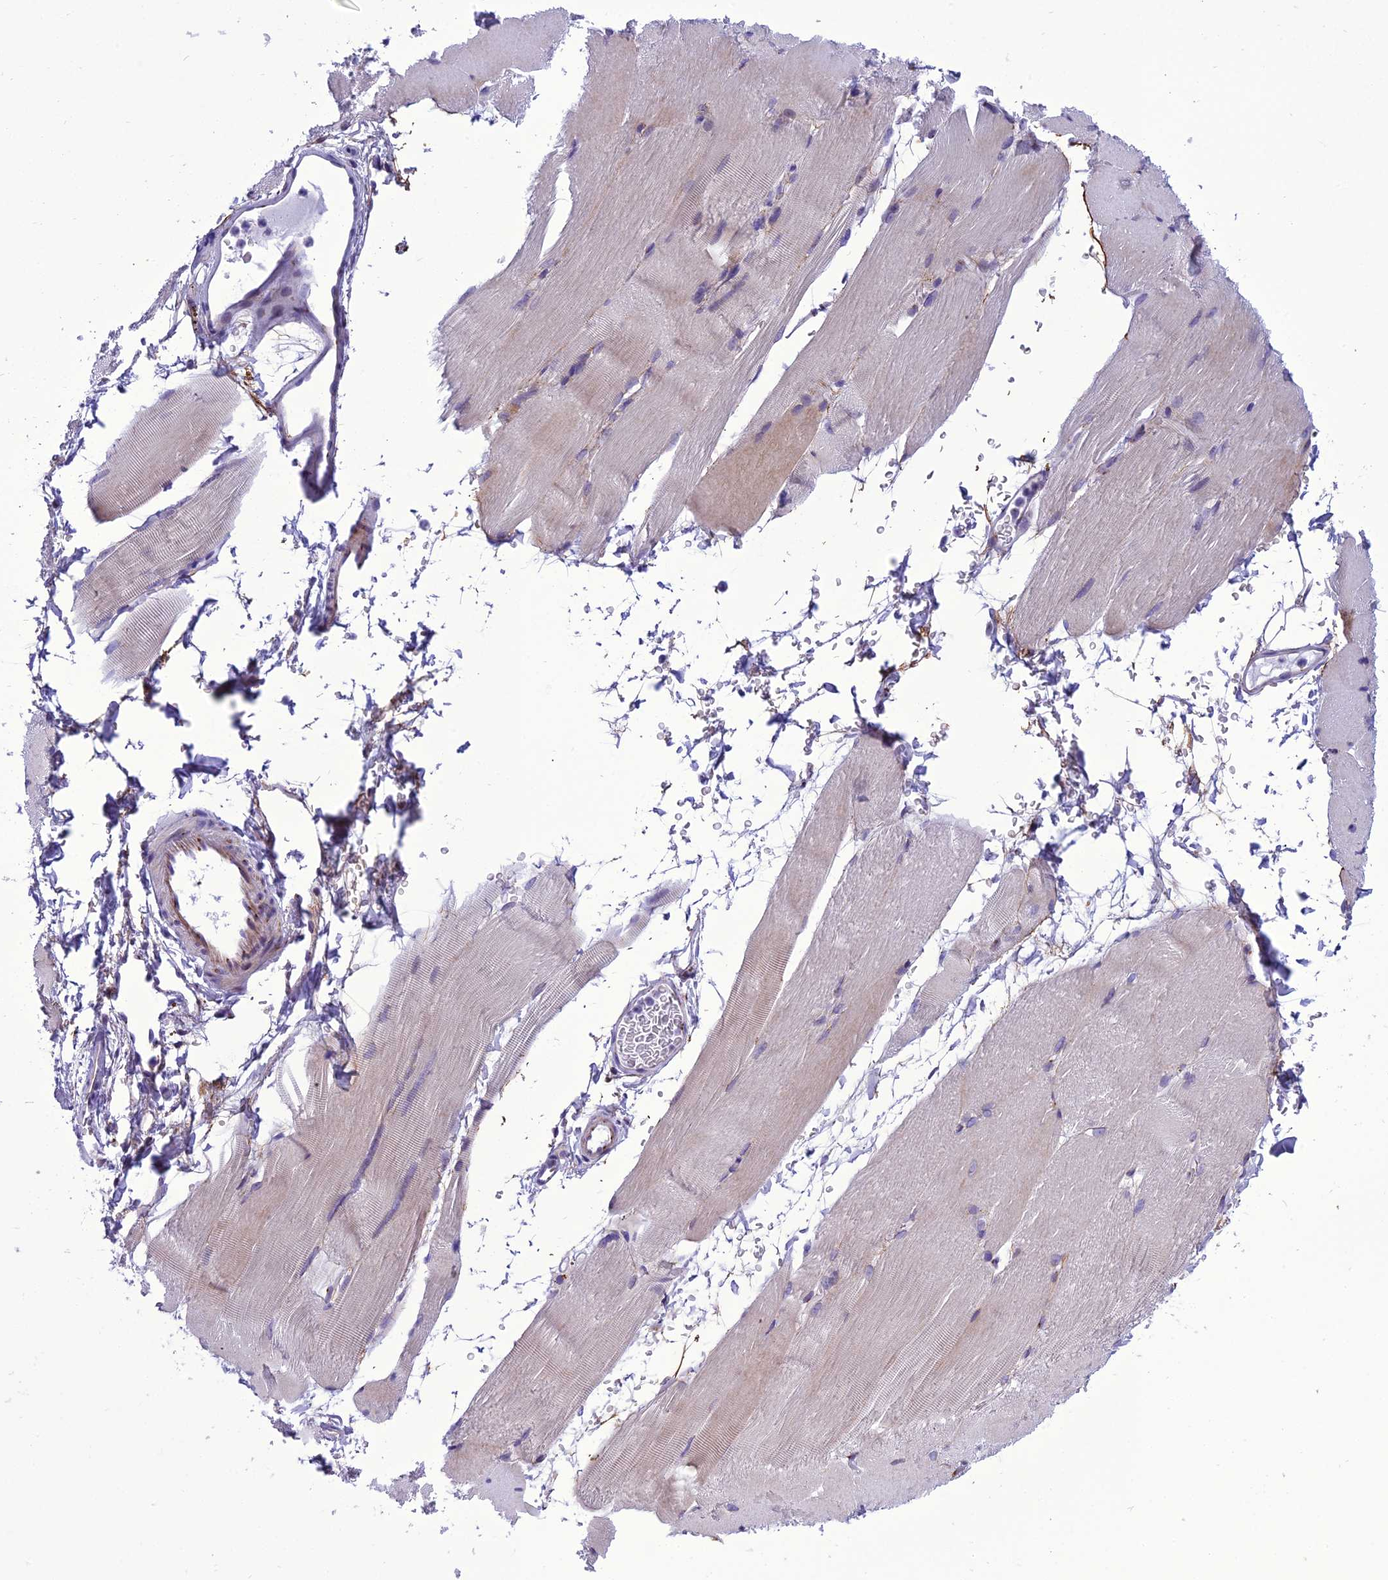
{"staining": {"intensity": "weak", "quantity": "<25%", "location": "cytoplasmic/membranous"}, "tissue": "skeletal muscle", "cell_type": "Myocytes", "image_type": "normal", "snomed": [{"axis": "morphology", "description": "Normal tissue, NOS"}, {"axis": "topography", "description": "Skeletal muscle"}, {"axis": "topography", "description": "Parathyroid gland"}], "caption": "A micrograph of skeletal muscle stained for a protein demonstrates no brown staining in myocytes. Brightfield microscopy of immunohistochemistry stained with DAB (brown) and hematoxylin (blue), captured at high magnification.", "gene": "GOLM2", "patient": {"sex": "female", "age": 37}}